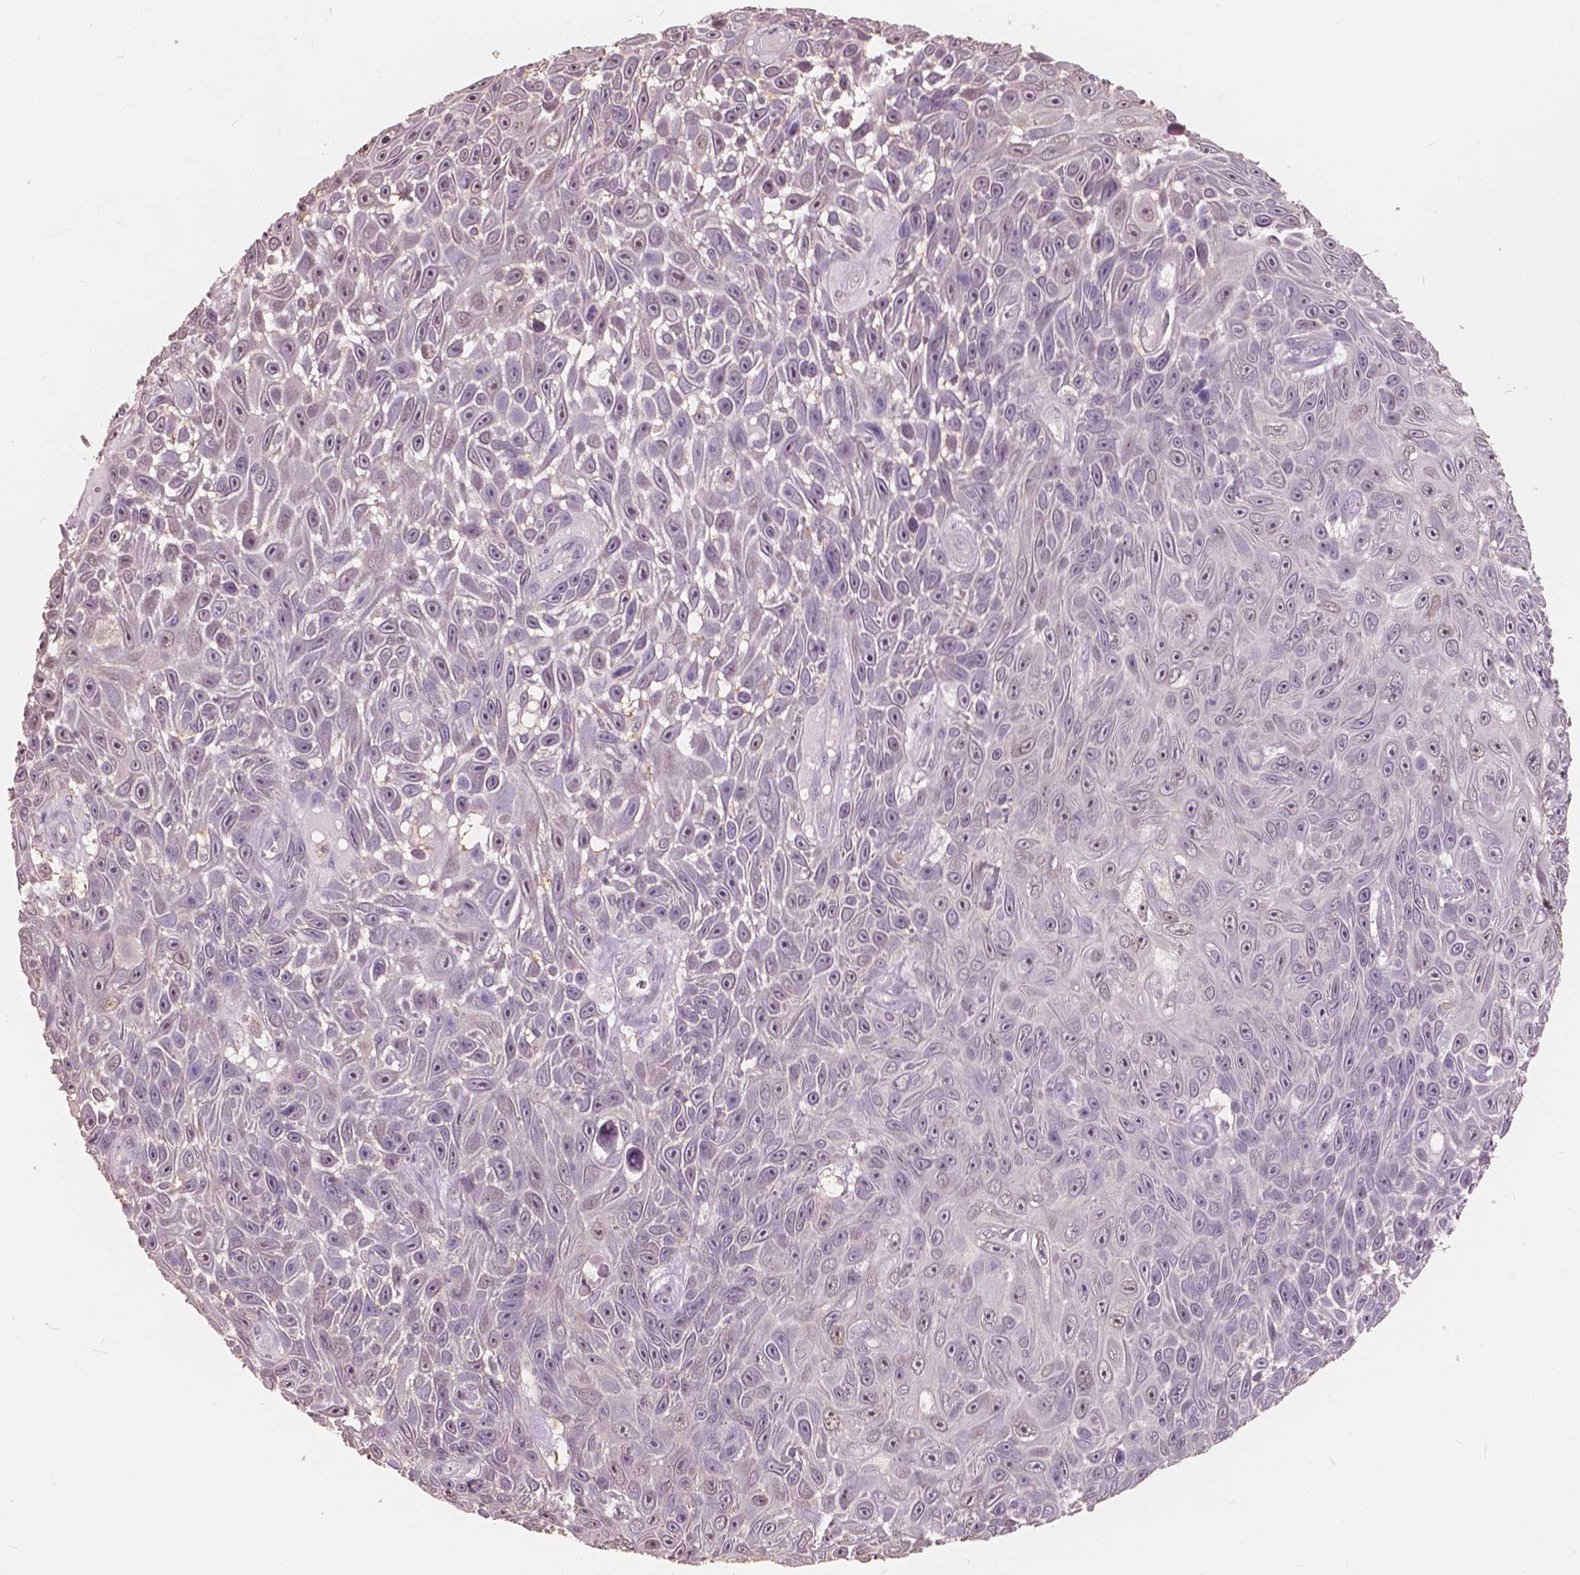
{"staining": {"intensity": "moderate", "quantity": "<25%", "location": "nuclear"}, "tissue": "skin cancer", "cell_type": "Tumor cells", "image_type": "cancer", "snomed": [{"axis": "morphology", "description": "Squamous cell carcinoma, NOS"}, {"axis": "topography", "description": "Skin"}], "caption": "IHC photomicrograph of human squamous cell carcinoma (skin) stained for a protein (brown), which reveals low levels of moderate nuclear positivity in approximately <25% of tumor cells.", "gene": "SAT2", "patient": {"sex": "male", "age": 82}}